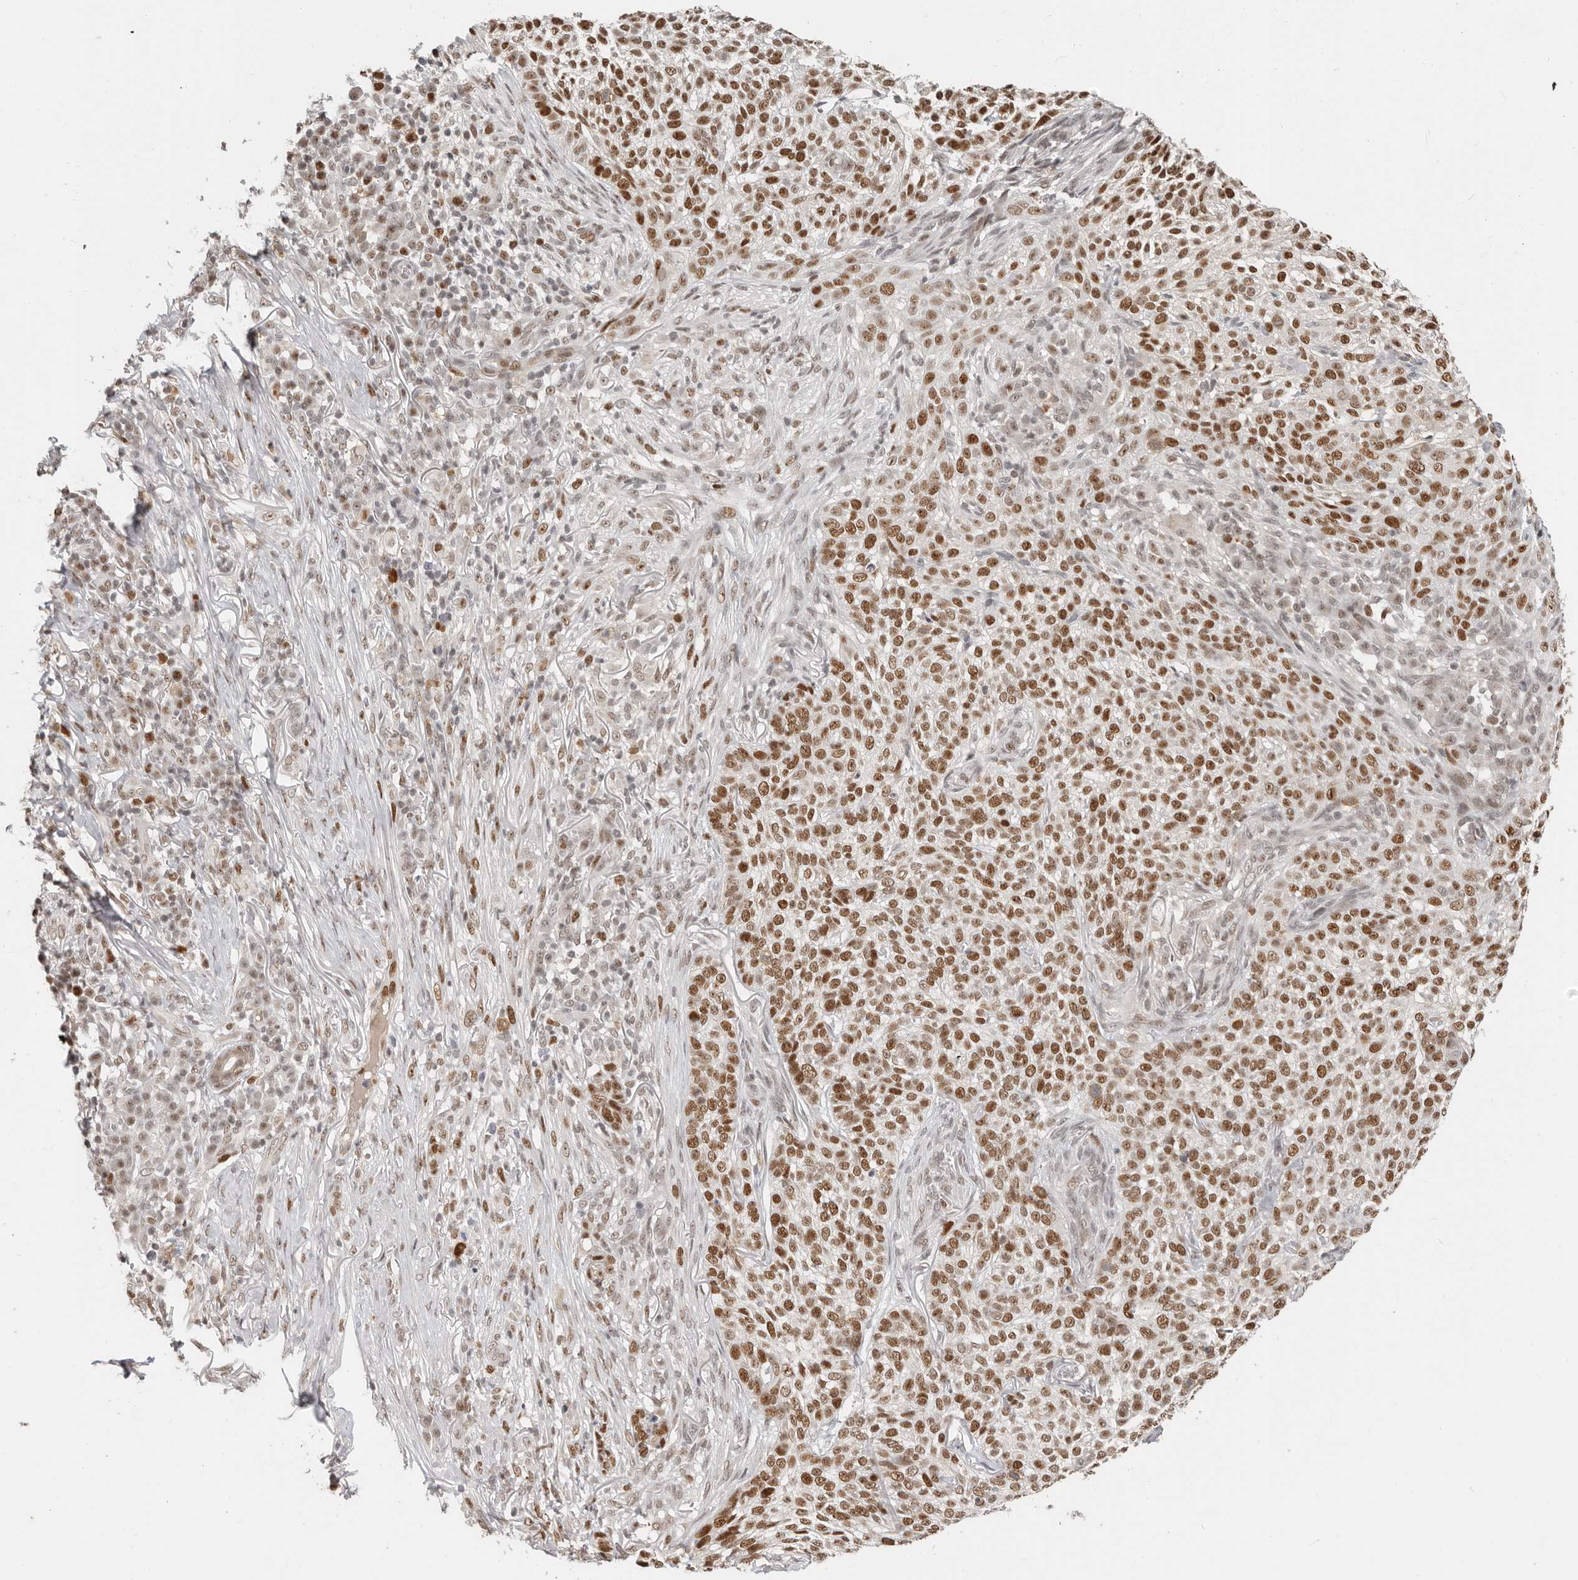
{"staining": {"intensity": "moderate", "quantity": ">75%", "location": "nuclear"}, "tissue": "skin cancer", "cell_type": "Tumor cells", "image_type": "cancer", "snomed": [{"axis": "morphology", "description": "Basal cell carcinoma"}, {"axis": "topography", "description": "Skin"}], "caption": "Tumor cells exhibit medium levels of moderate nuclear positivity in about >75% of cells in human skin basal cell carcinoma. (DAB IHC, brown staining for protein, blue staining for nuclei).", "gene": "RFC2", "patient": {"sex": "female", "age": 64}}